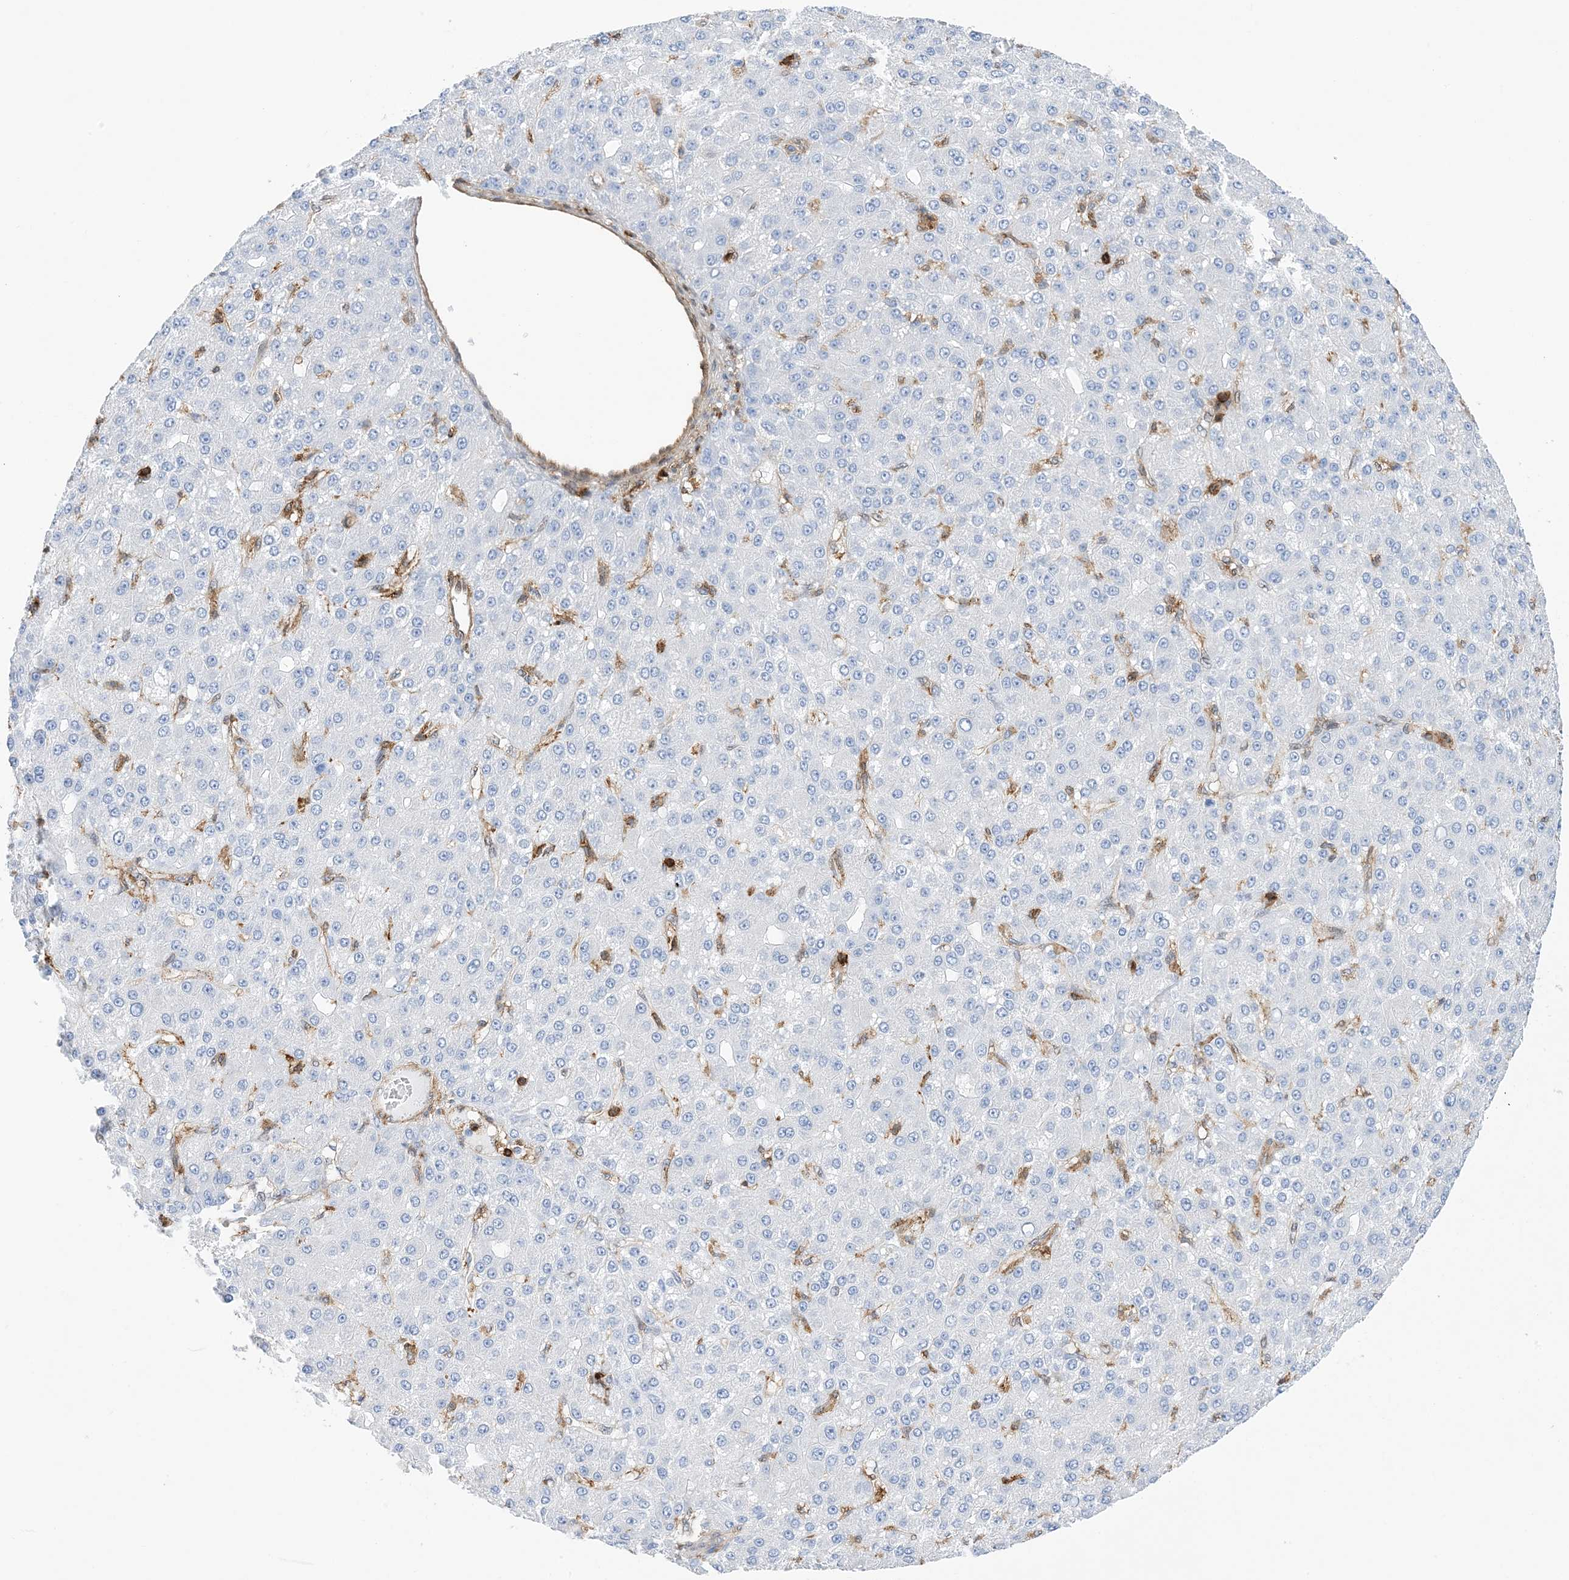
{"staining": {"intensity": "negative", "quantity": "none", "location": "none"}, "tissue": "liver cancer", "cell_type": "Tumor cells", "image_type": "cancer", "snomed": [{"axis": "morphology", "description": "Carcinoma, Hepatocellular, NOS"}, {"axis": "topography", "description": "Liver"}], "caption": "IHC of human liver cancer exhibits no expression in tumor cells. (DAB immunohistochemistry (IHC) visualized using brightfield microscopy, high magnification).", "gene": "ANXA1", "patient": {"sex": "male", "age": 67}}